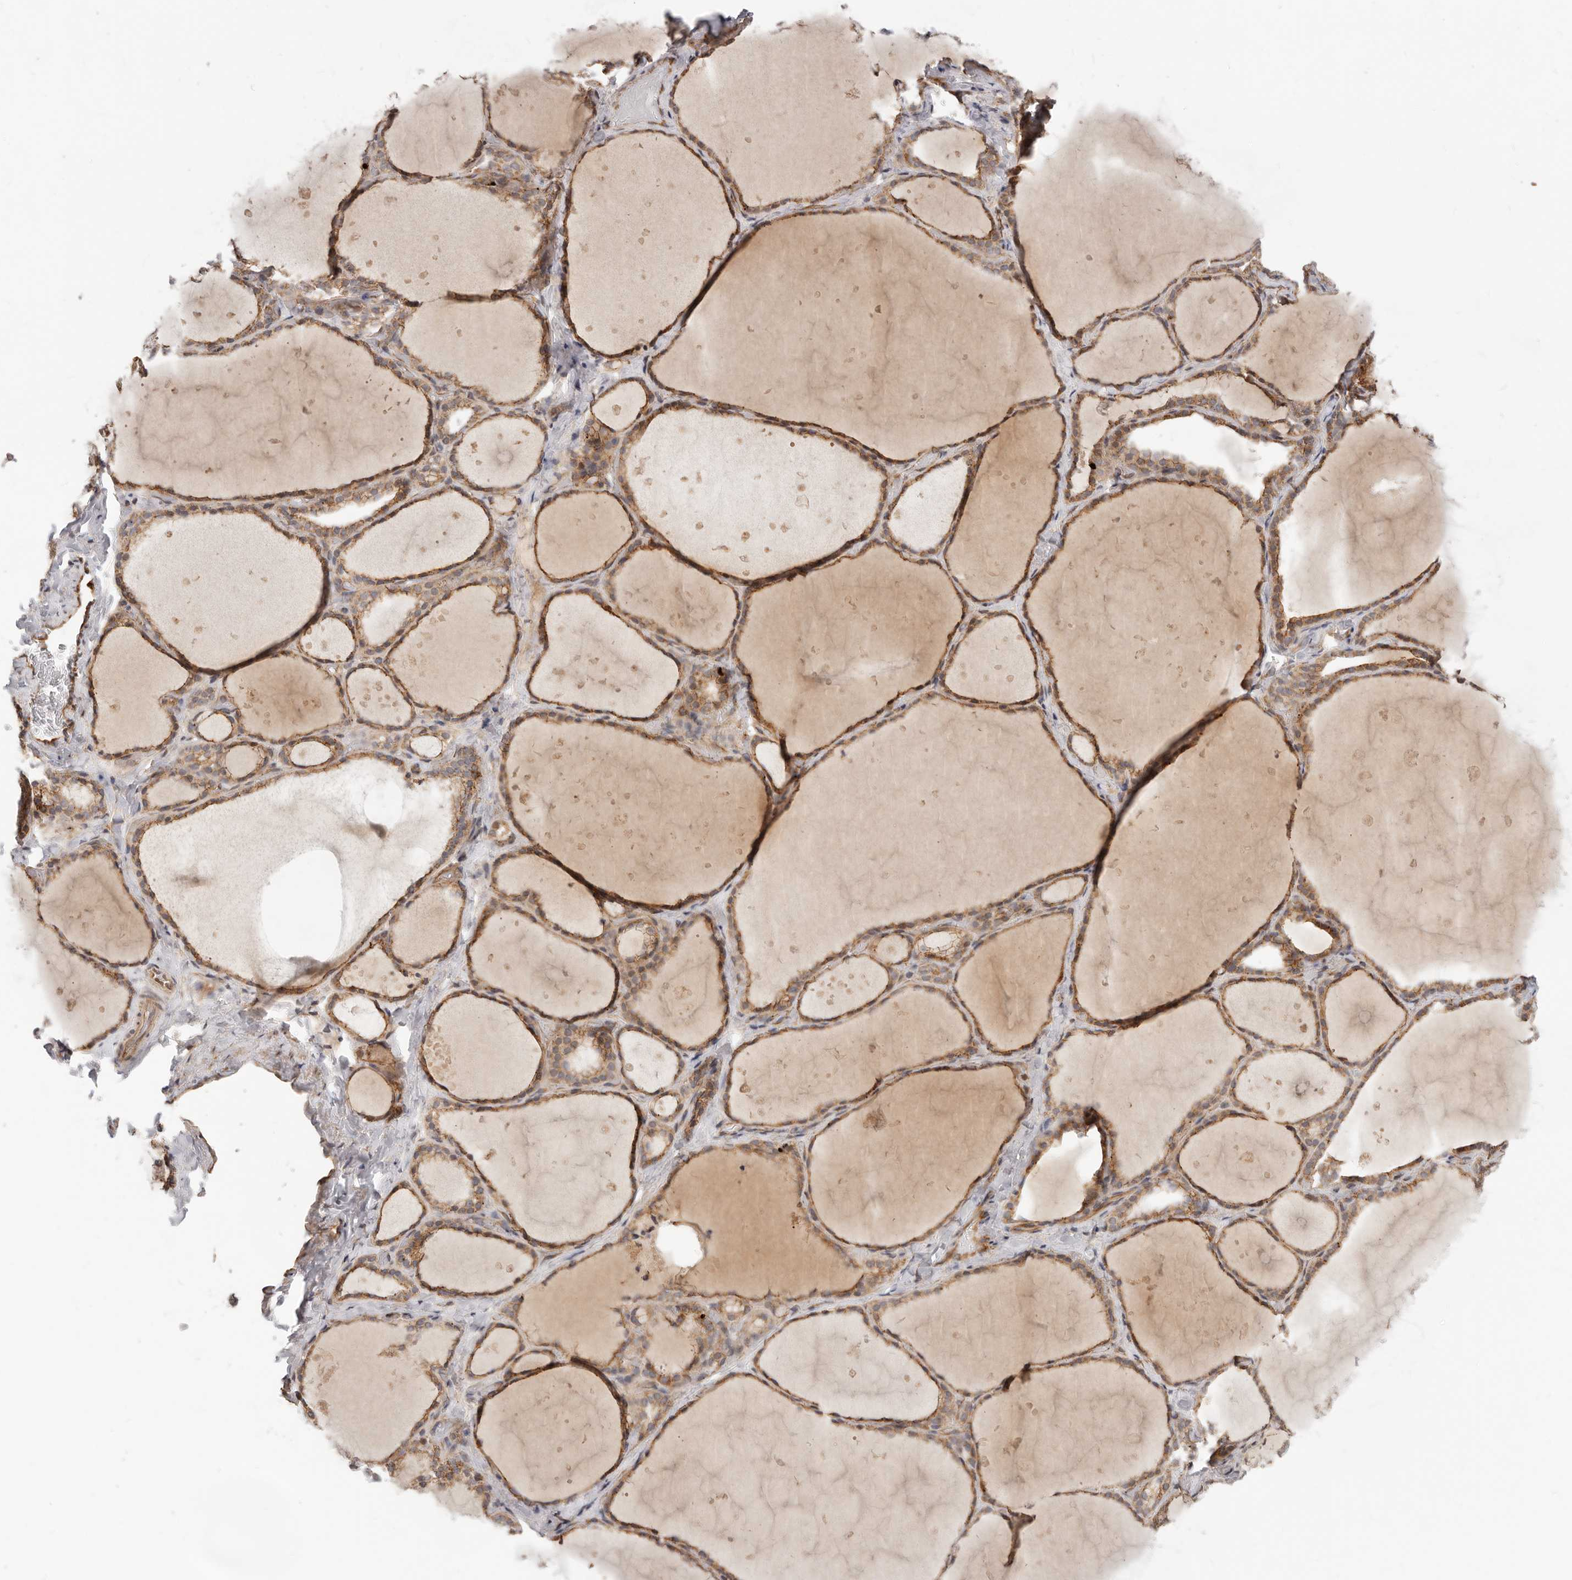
{"staining": {"intensity": "moderate", "quantity": ">75%", "location": "cytoplasmic/membranous"}, "tissue": "thyroid gland", "cell_type": "Glandular cells", "image_type": "normal", "snomed": [{"axis": "morphology", "description": "Normal tissue, NOS"}, {"axis": "topography", "description": "Thyroid gland"}], "caption": "Thyroid gland stained with a brown dye displays moderate cytoplasmic/membranous positive expression in about >75% of glandular cells.", "gene": "USP49", "patient": {"sex": "female", "age": 44}}